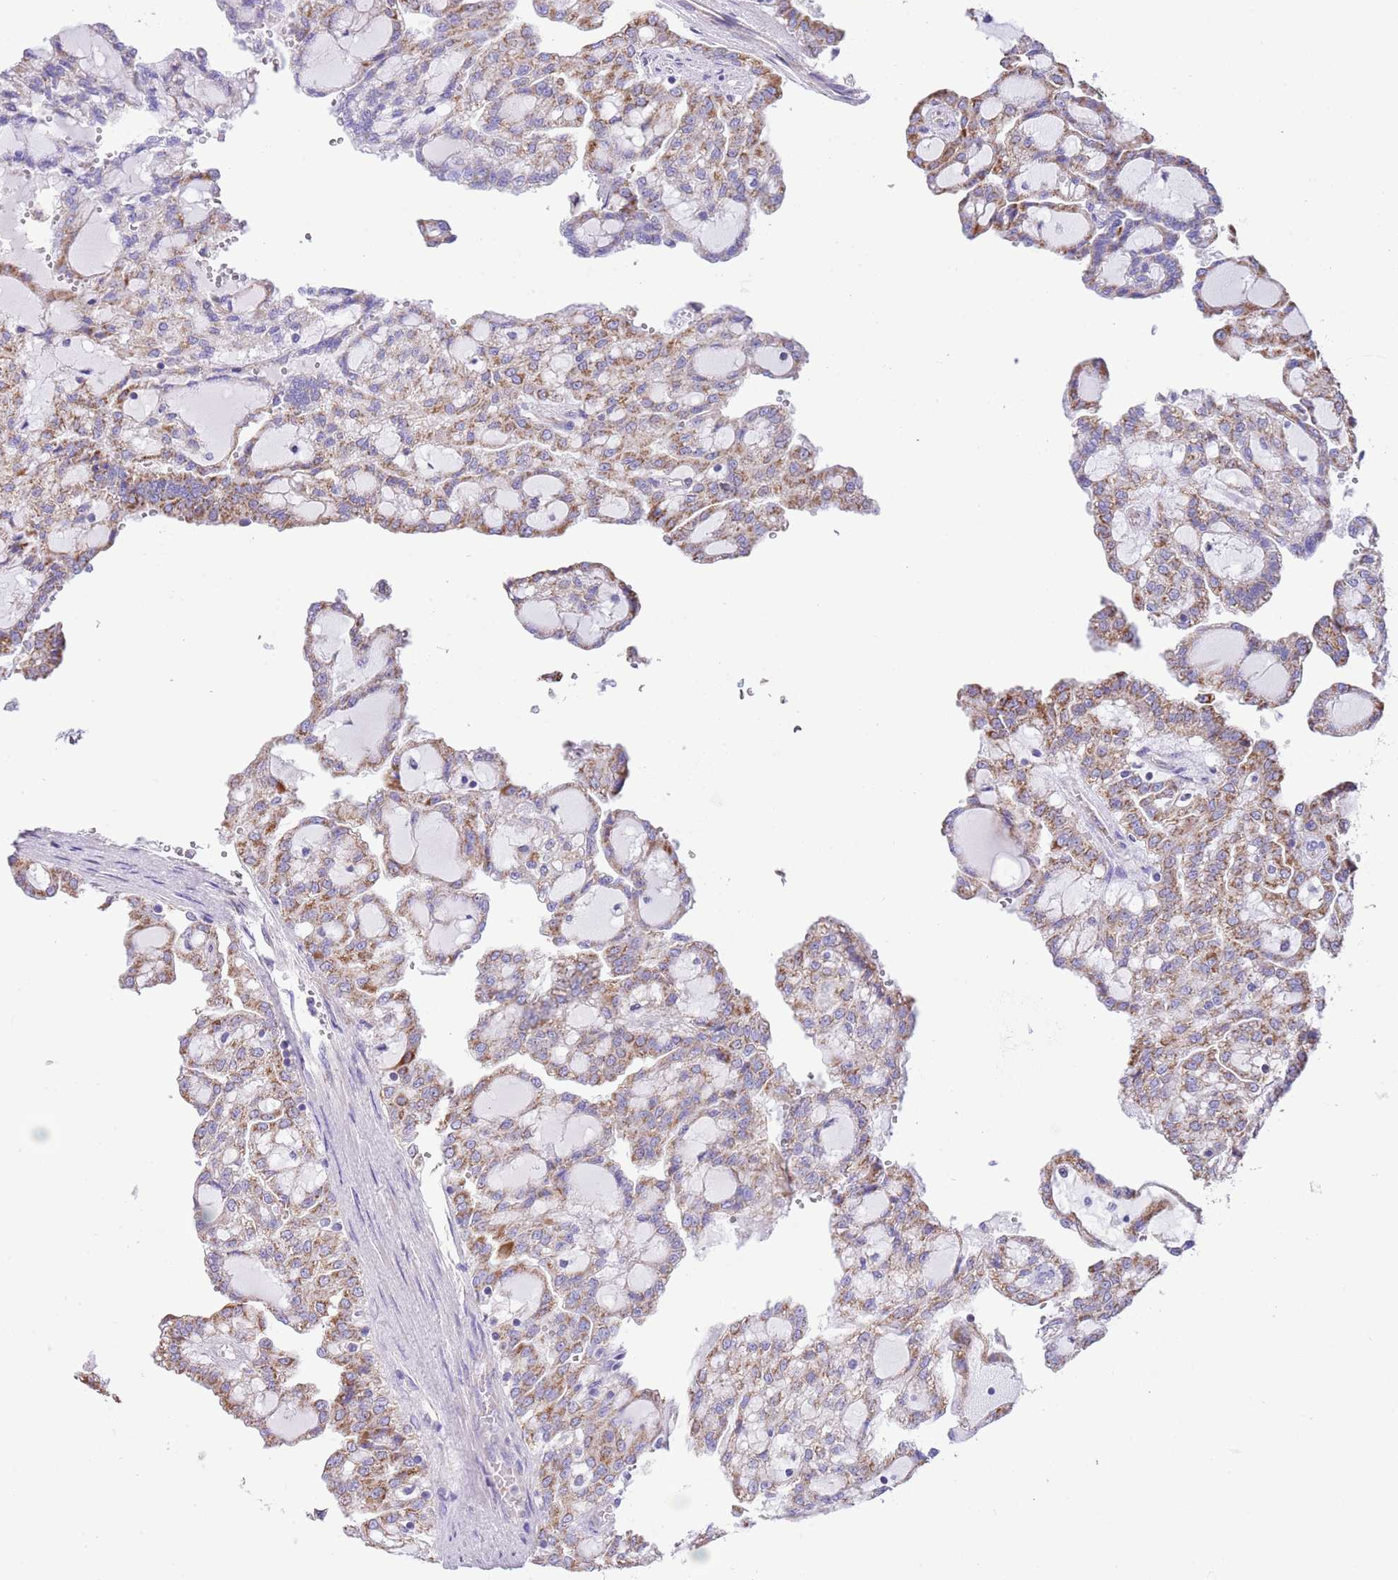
{"staining": {"intensity": "strong", "quantity": "25%-75%", "location": "cytoplasmic/membranous"}, "tissue": "renal cancer", "cell_type": "Tumor cells", "image_type": "cancer", "snomed": [{"axis": "morphology", "description": "Adenocarcinoma, NOS"}, {"axis": "topography", "description": "Kidney"}], "caption": "IHC (DAB (3,3'-diaminobenzidine)) staining of renal cancer (adenocarcinoma) reveals strong cytoplasmic/membranous protein staining in approximately 25%-75% of tumor cells. The protein is stained brown, and the nuclei are stained in blue (DAB (3,3'-diaminobenzidine) IHC with brightfield microscopy, high magnification).", "gene": "SS18L2", "patient": {"sex": "male", "age": 63}}